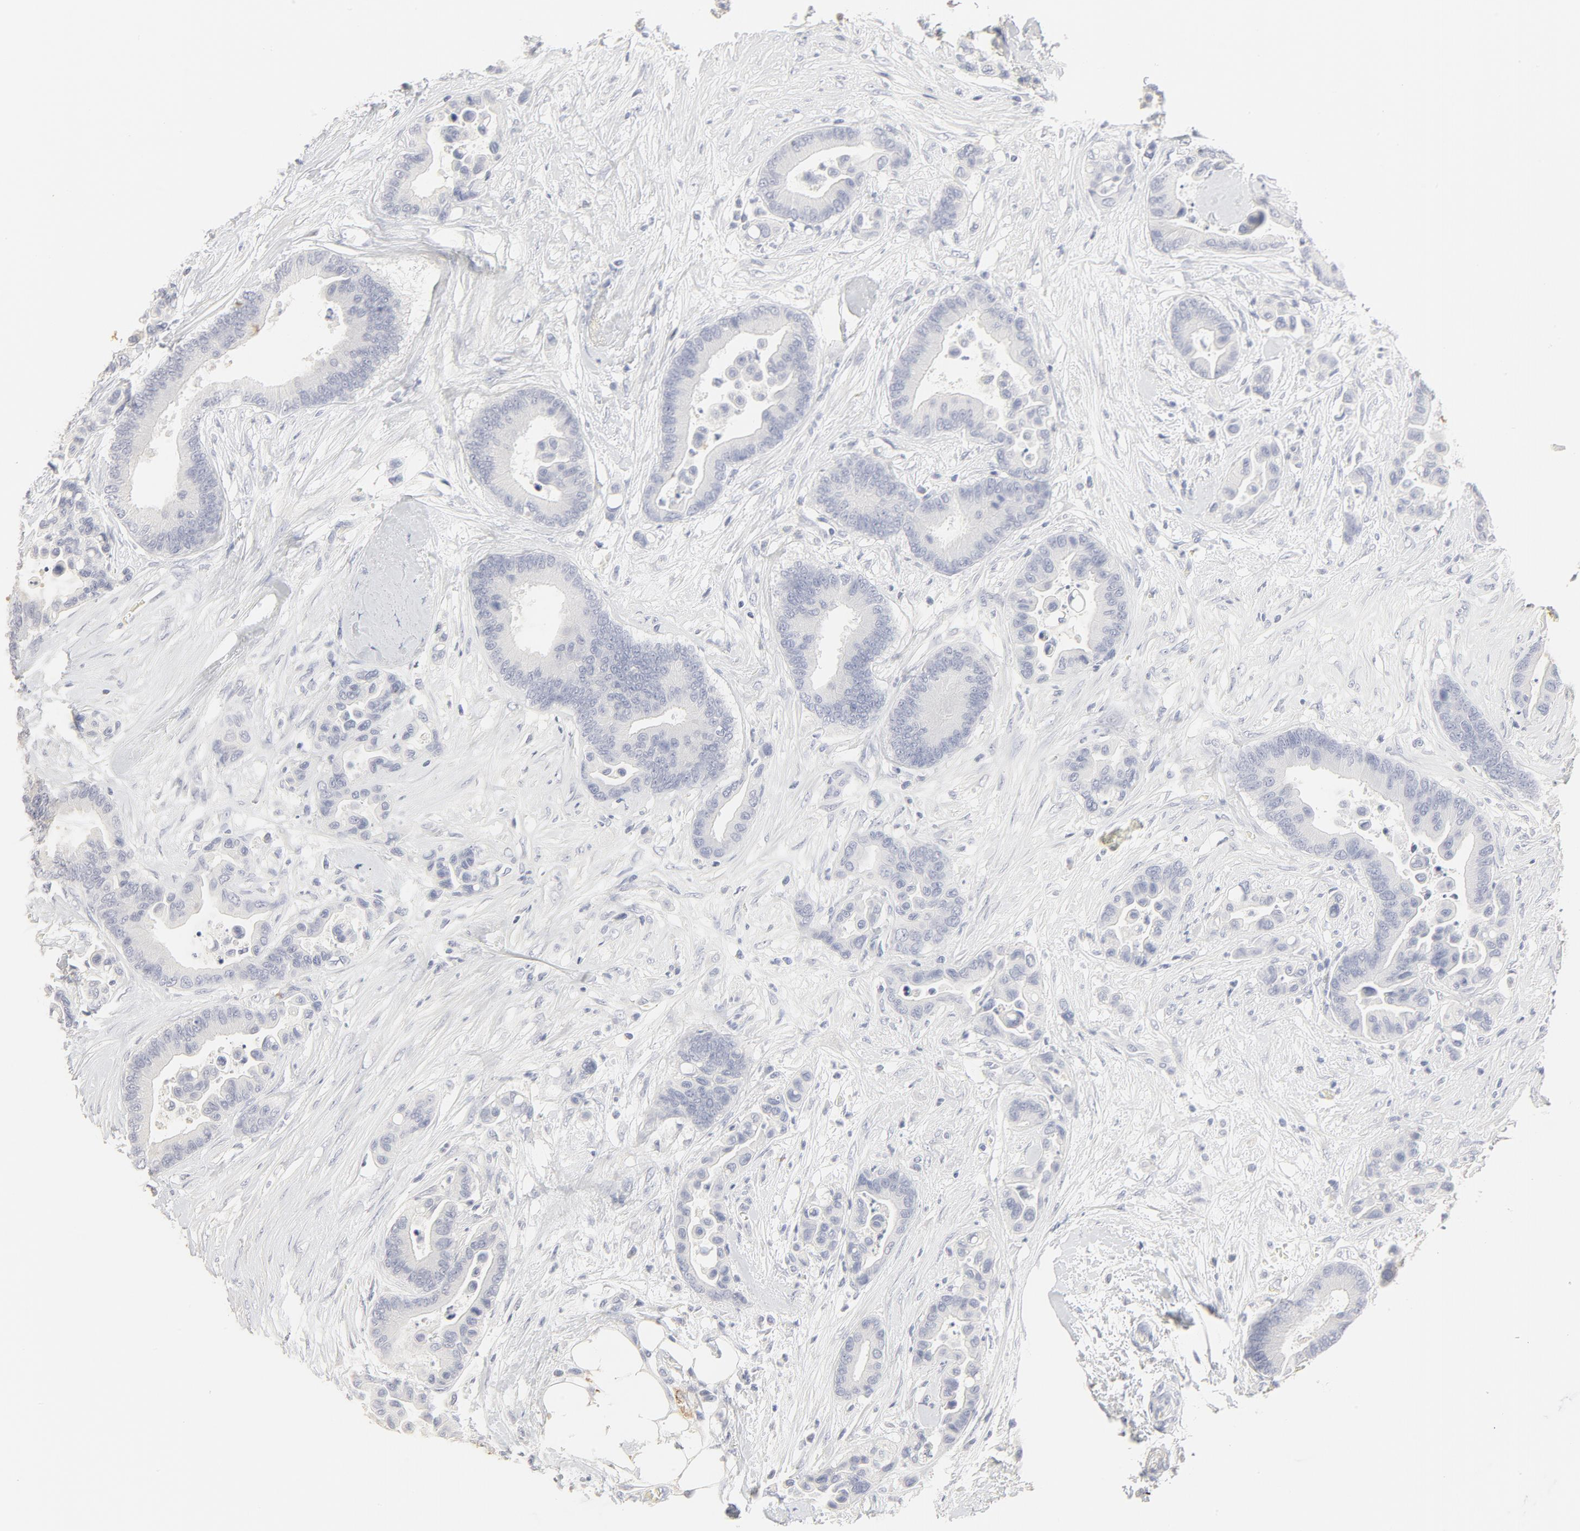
{"staining": {"intensity": "negative", "quantity": "none", "location": "none"}, "tissue": "colorectal cancer", "cell_type": "Tumor cells", "image_type": "cancer", "snomed": [{"axis": "morphology", "description": "Adenocarcinoma, NOS"}, {"axis": "topography", "description": "Colon"}], "caption": "Tumor cells show no significant protein staining in colorectal cancer.", "gene": "FCGBP", "patient": {"sex": "male", "age": 82}}